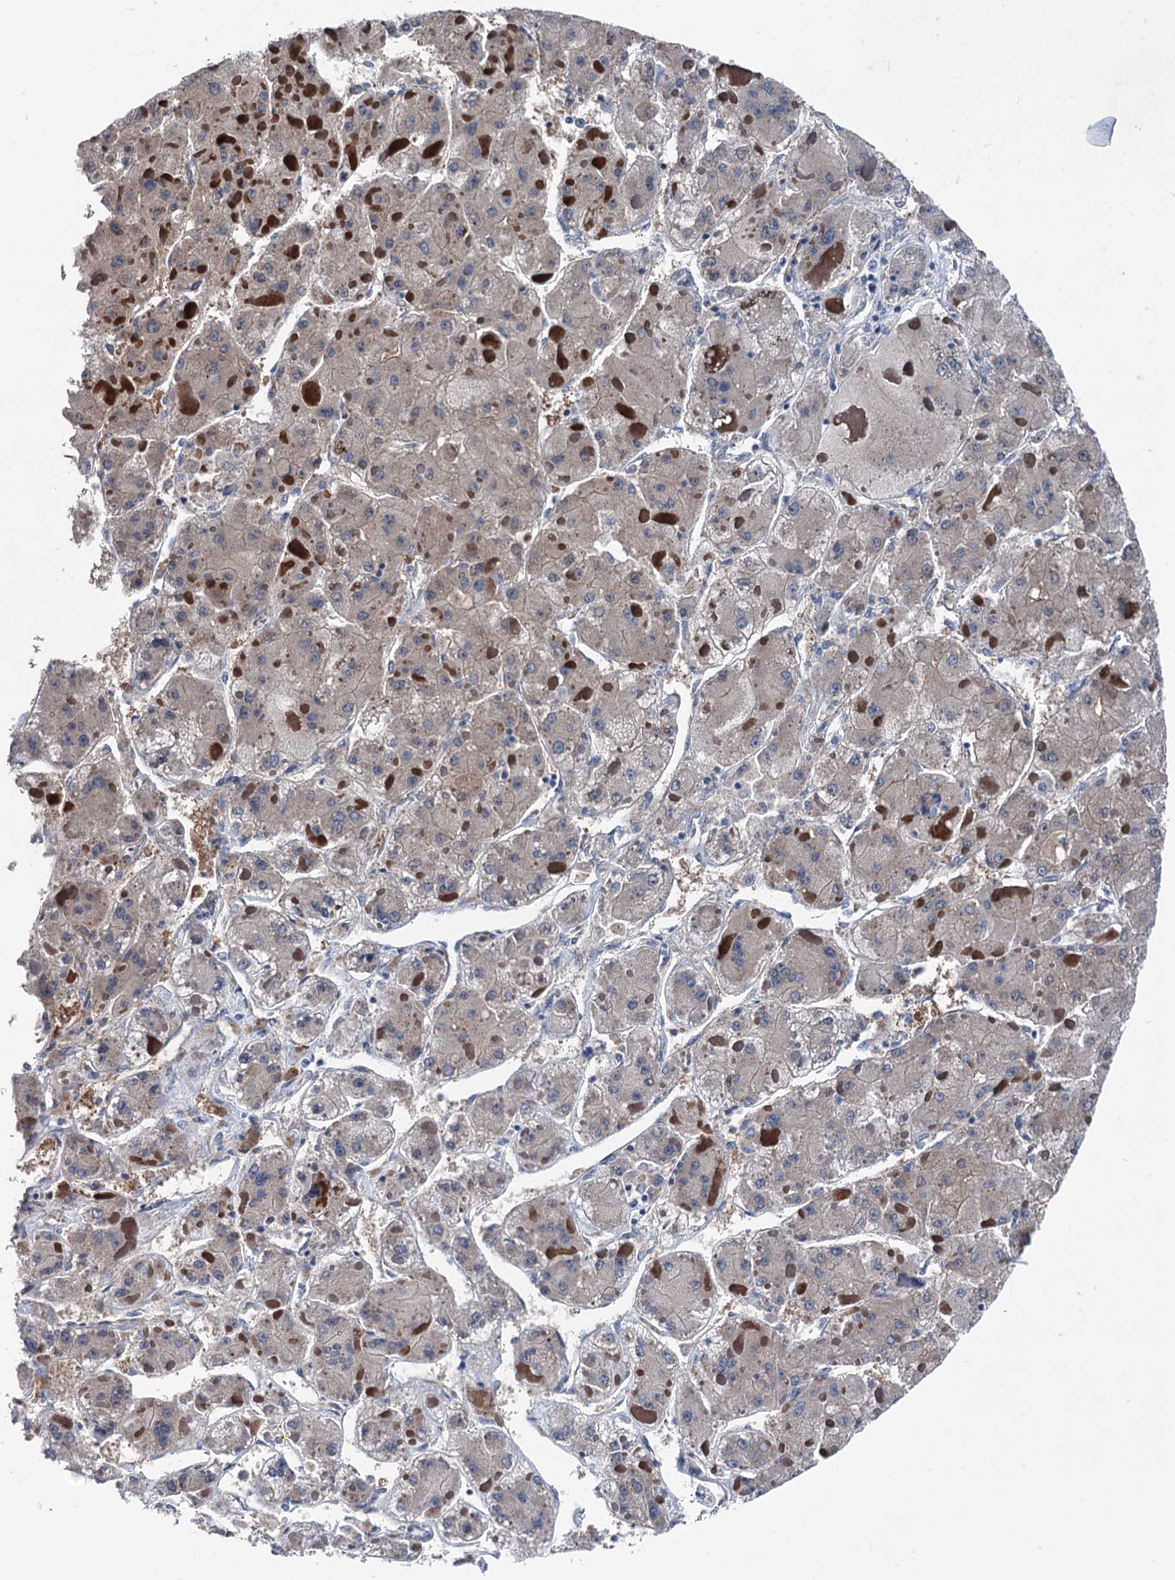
{"staining": {"intensity": "weak", "quantity": "25%-75%", "location": "cytoplasmic/membranous"}, "tissue": "liver cancer", "cell_type": "Tumor cells", "image_type": "cancer", "snomed": [{"axis": "morphology", "description": "Carcinoma, Hepatocellular, NOS"}, {"axis": "topography", "description": "Liver"}], "caption": "This is a micrograph of immunohistochemistry (IHC) staining of liver cancer (hepatocellular carcinoma), which shows weak positivity in the cytoplasmic/membranous of tumor cells.", "gene": "GLO1", "patient": {"sex": "female", "age": 73}}